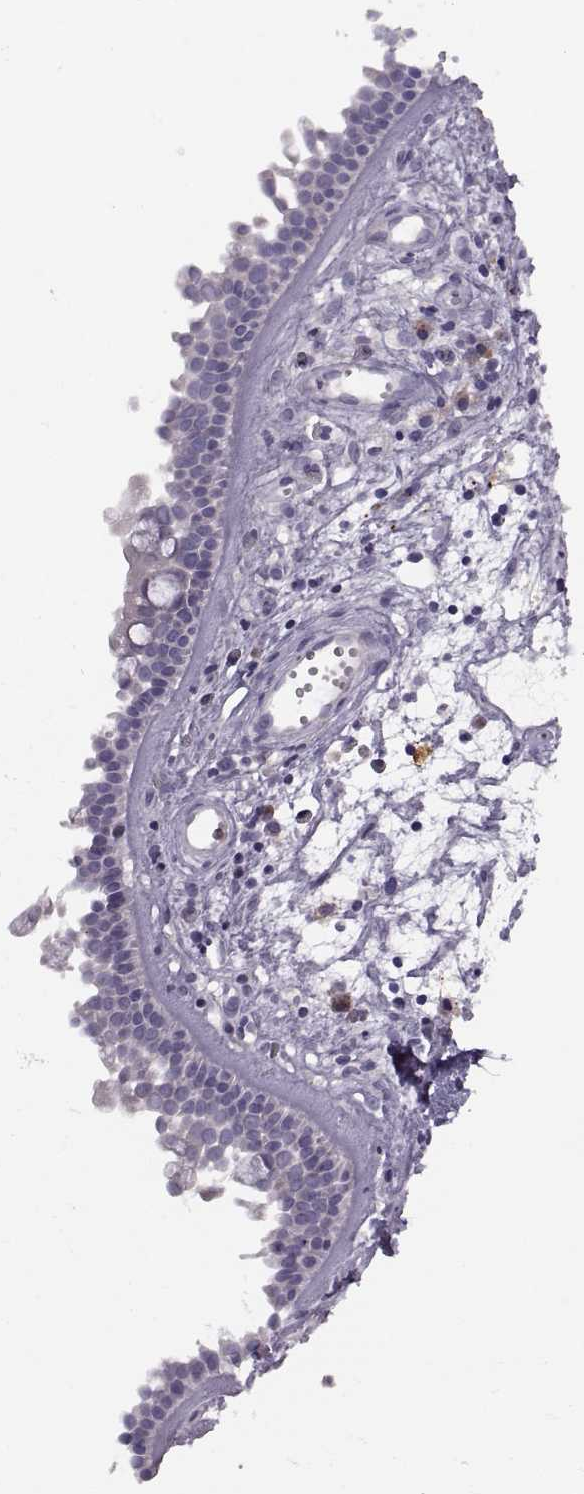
{"staining": {"intensity": "negative", "quantity": "none", "location": "none"}, "tissue": "nasopharynx", "cell_type": "Respiratory epithelial cells", "image_type": "normal", "snomed": [{"axis": "morphology", "description": "Normal tissue, NOS"}, {"axis": "topography", "description": "Nasopharynx"}], "caption": "The histopathology image reveals no significant positivity in respiratory epithelial cells of nasopharynx.", "gene": "H2AP", "patient": {"sex": "female", "age": 68}}